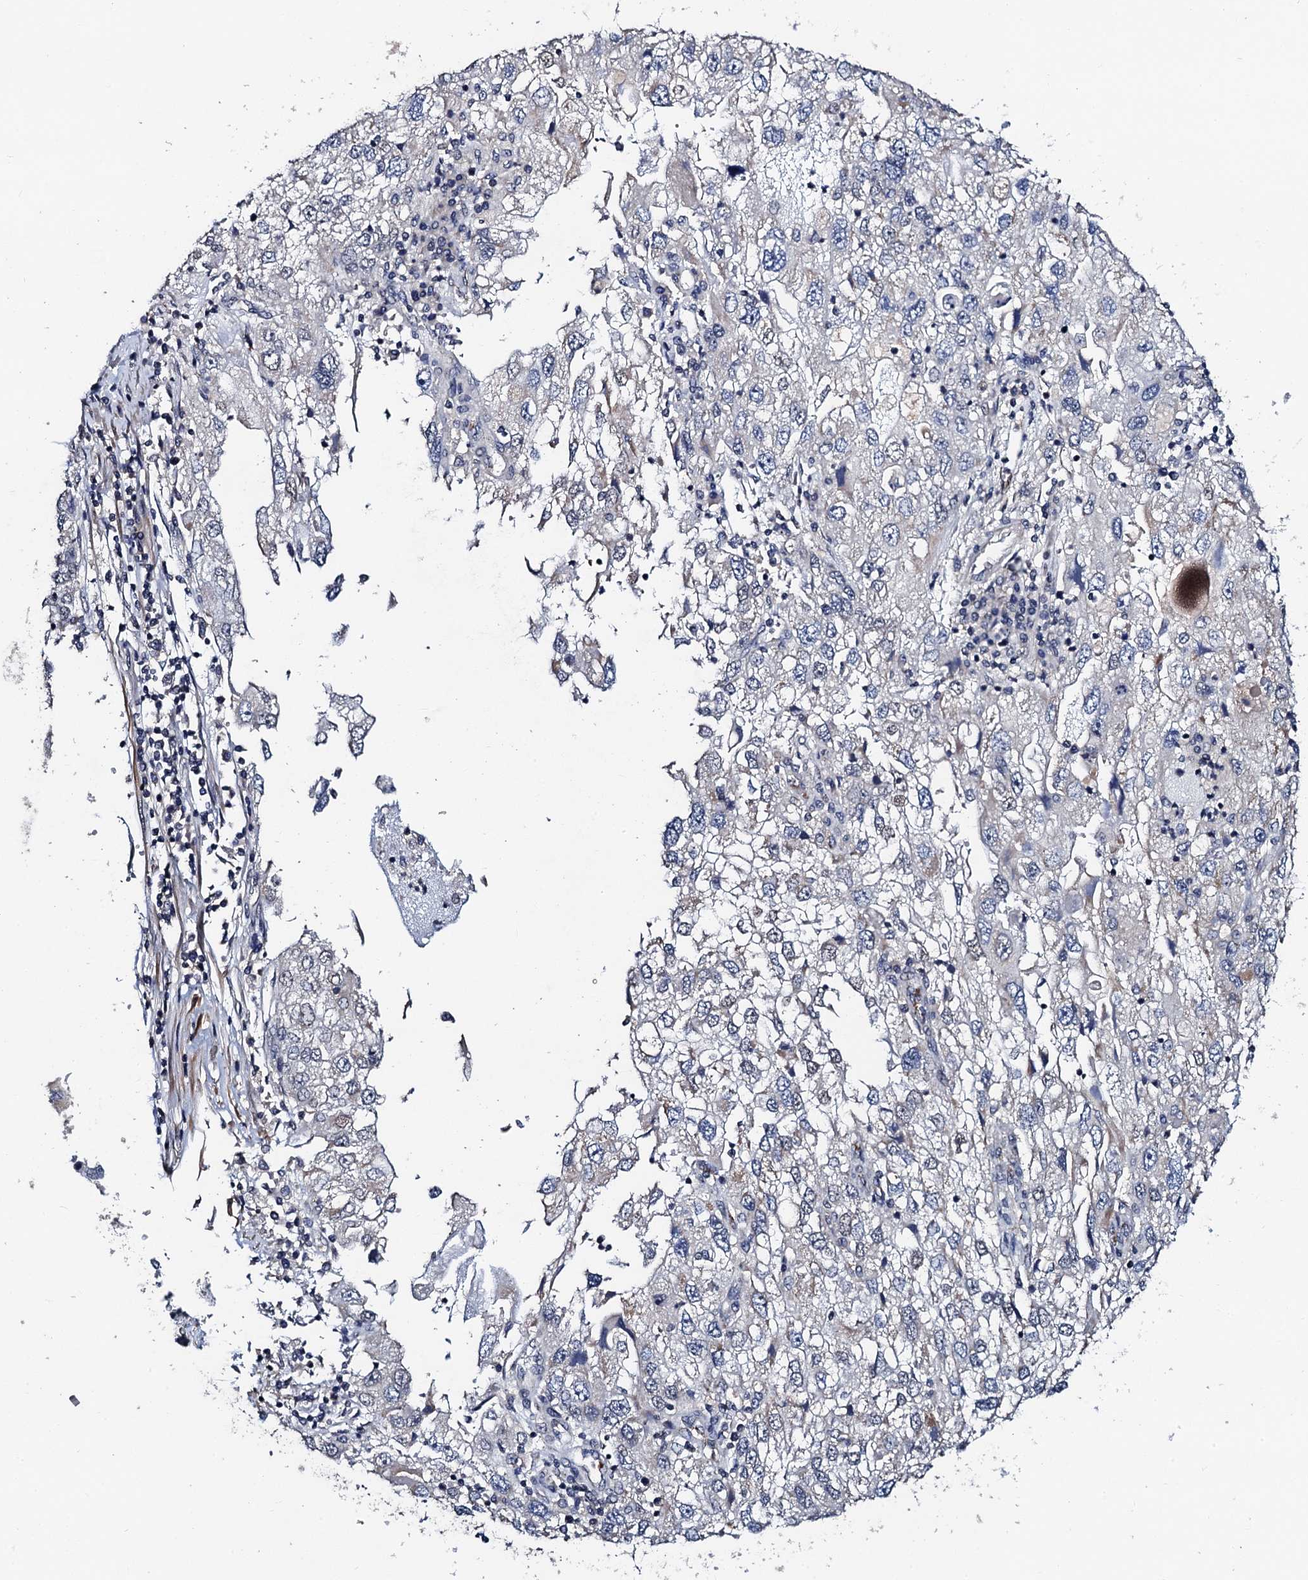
{"staining": {"intensity": "negative", "quantity": "none", "location": "none"}, "tissue": "endometrial cancer", "cell_type": "Tumor cells", "image_type": "cancer", "snomed": [{"axis": "morphology", "description": "Adenocarcinoma, NOS"}, {"axis": "topography", "description": "Endometrium"}], "caption": "A high-resolution image shows IHC staining of adenocarcinoma (endometrial), which shows no significant expression in tumor cells. (Brightfield microscopy of DAB (3,3'-diaminobenzidine) IHC at high magnification).", "gene": "PPTC7", "patient": {"sex": "female", "age": 49}}